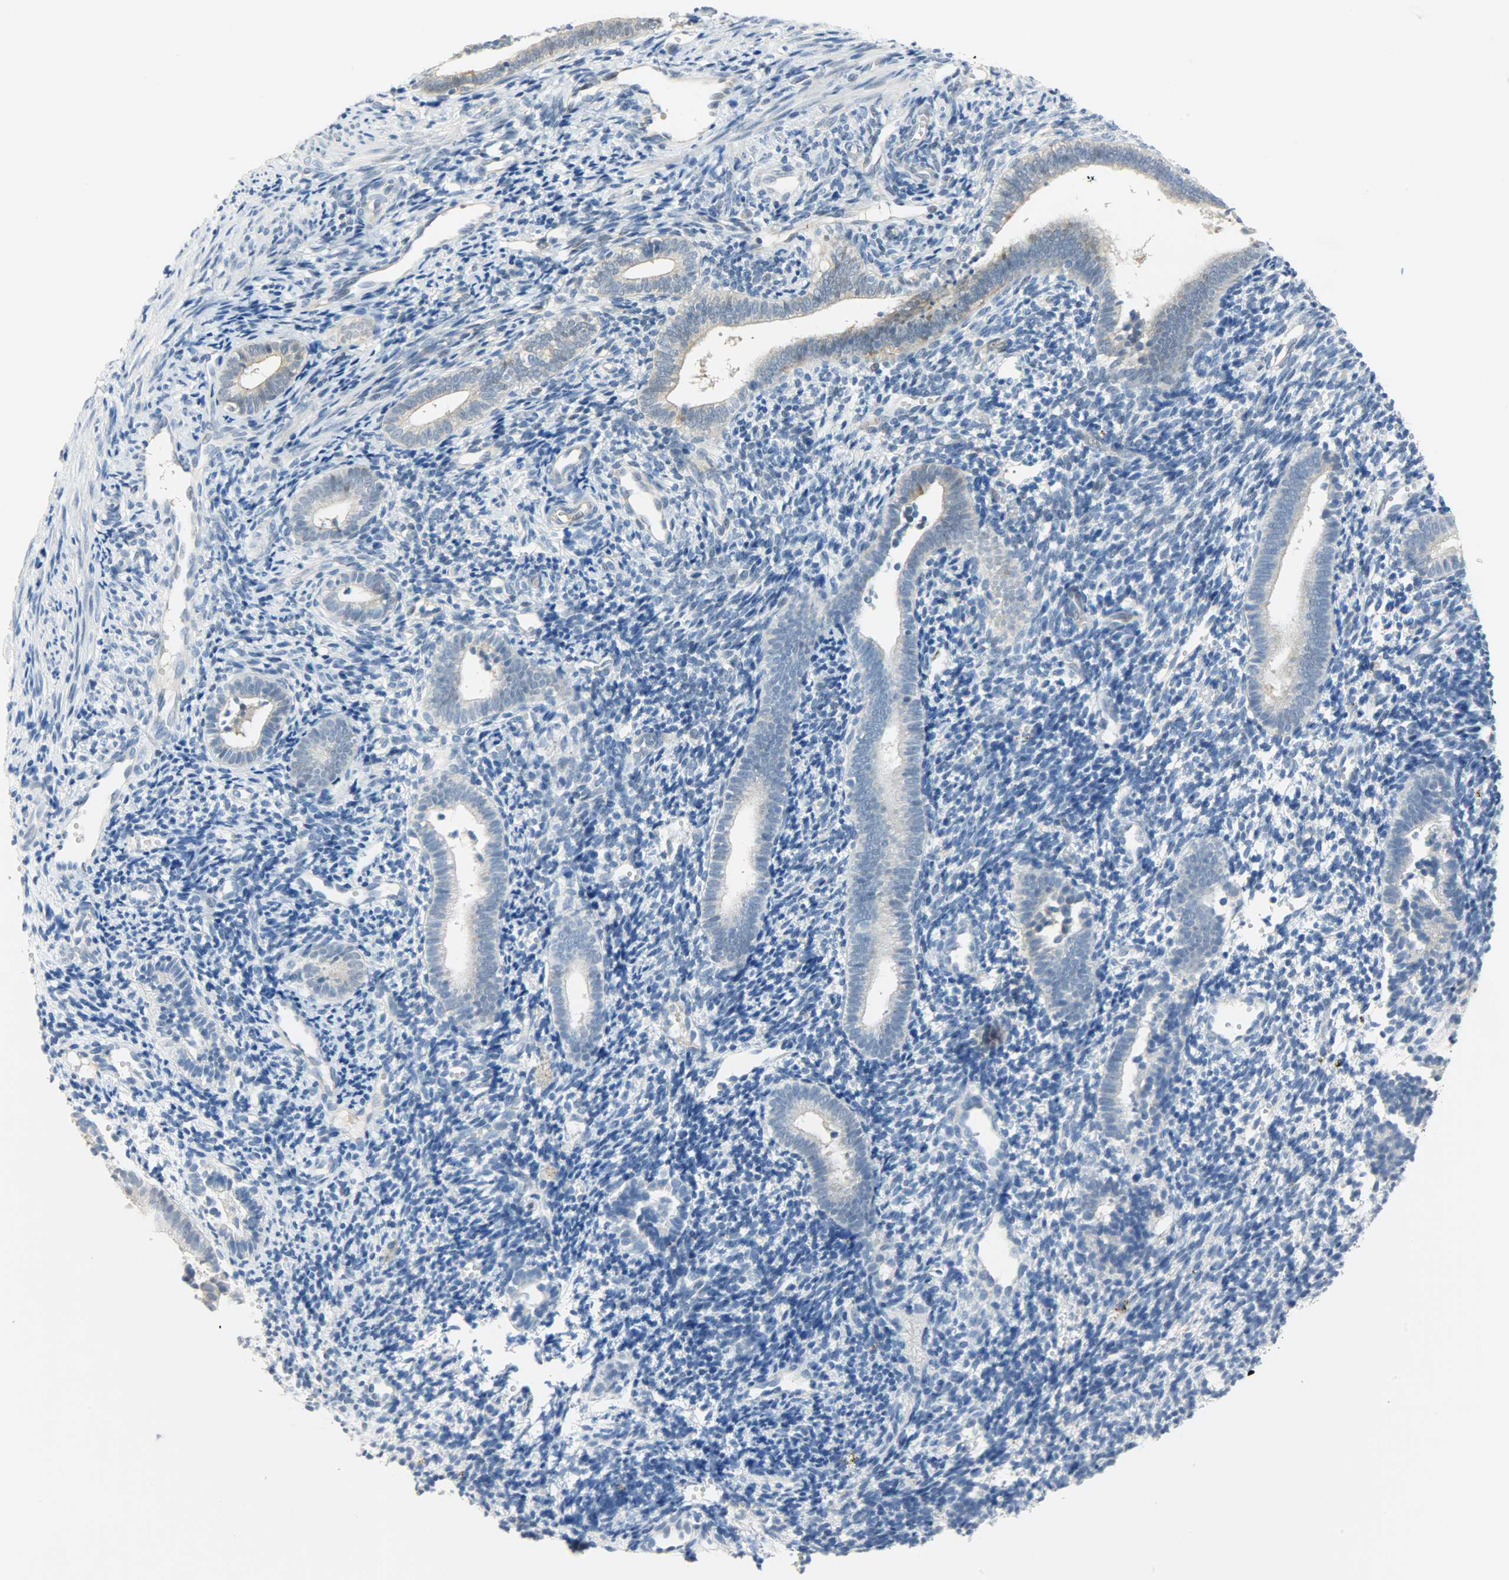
{"staining": {"intensity": "negative", "quantity": "none", "location": "none"}, "tissue": "endometrium", "cell_type": "Cells in endometrial stroma", "image_type": "normal", "snomed": [{"axis": "morphology", "description": "Normal tissue, NOS"}, {"axis": "topography", "description": "Uterus"}, {"axis": "topography", "description": "Endometrium"}], "caption": "High magnification brightfield microscopy of benign endometrium stained with DAB (3,3'-diaminobenzidine) (brown) and counterstained with hematoxylin (blue): cells in endometrial stroma show no significant expression. The staining is performed using DAB brown chromogen with nuclei counter-stained in using hematoxylin.", "gene": "EIF4EBP1", "patient": {"sex": "female", "age": 33}}